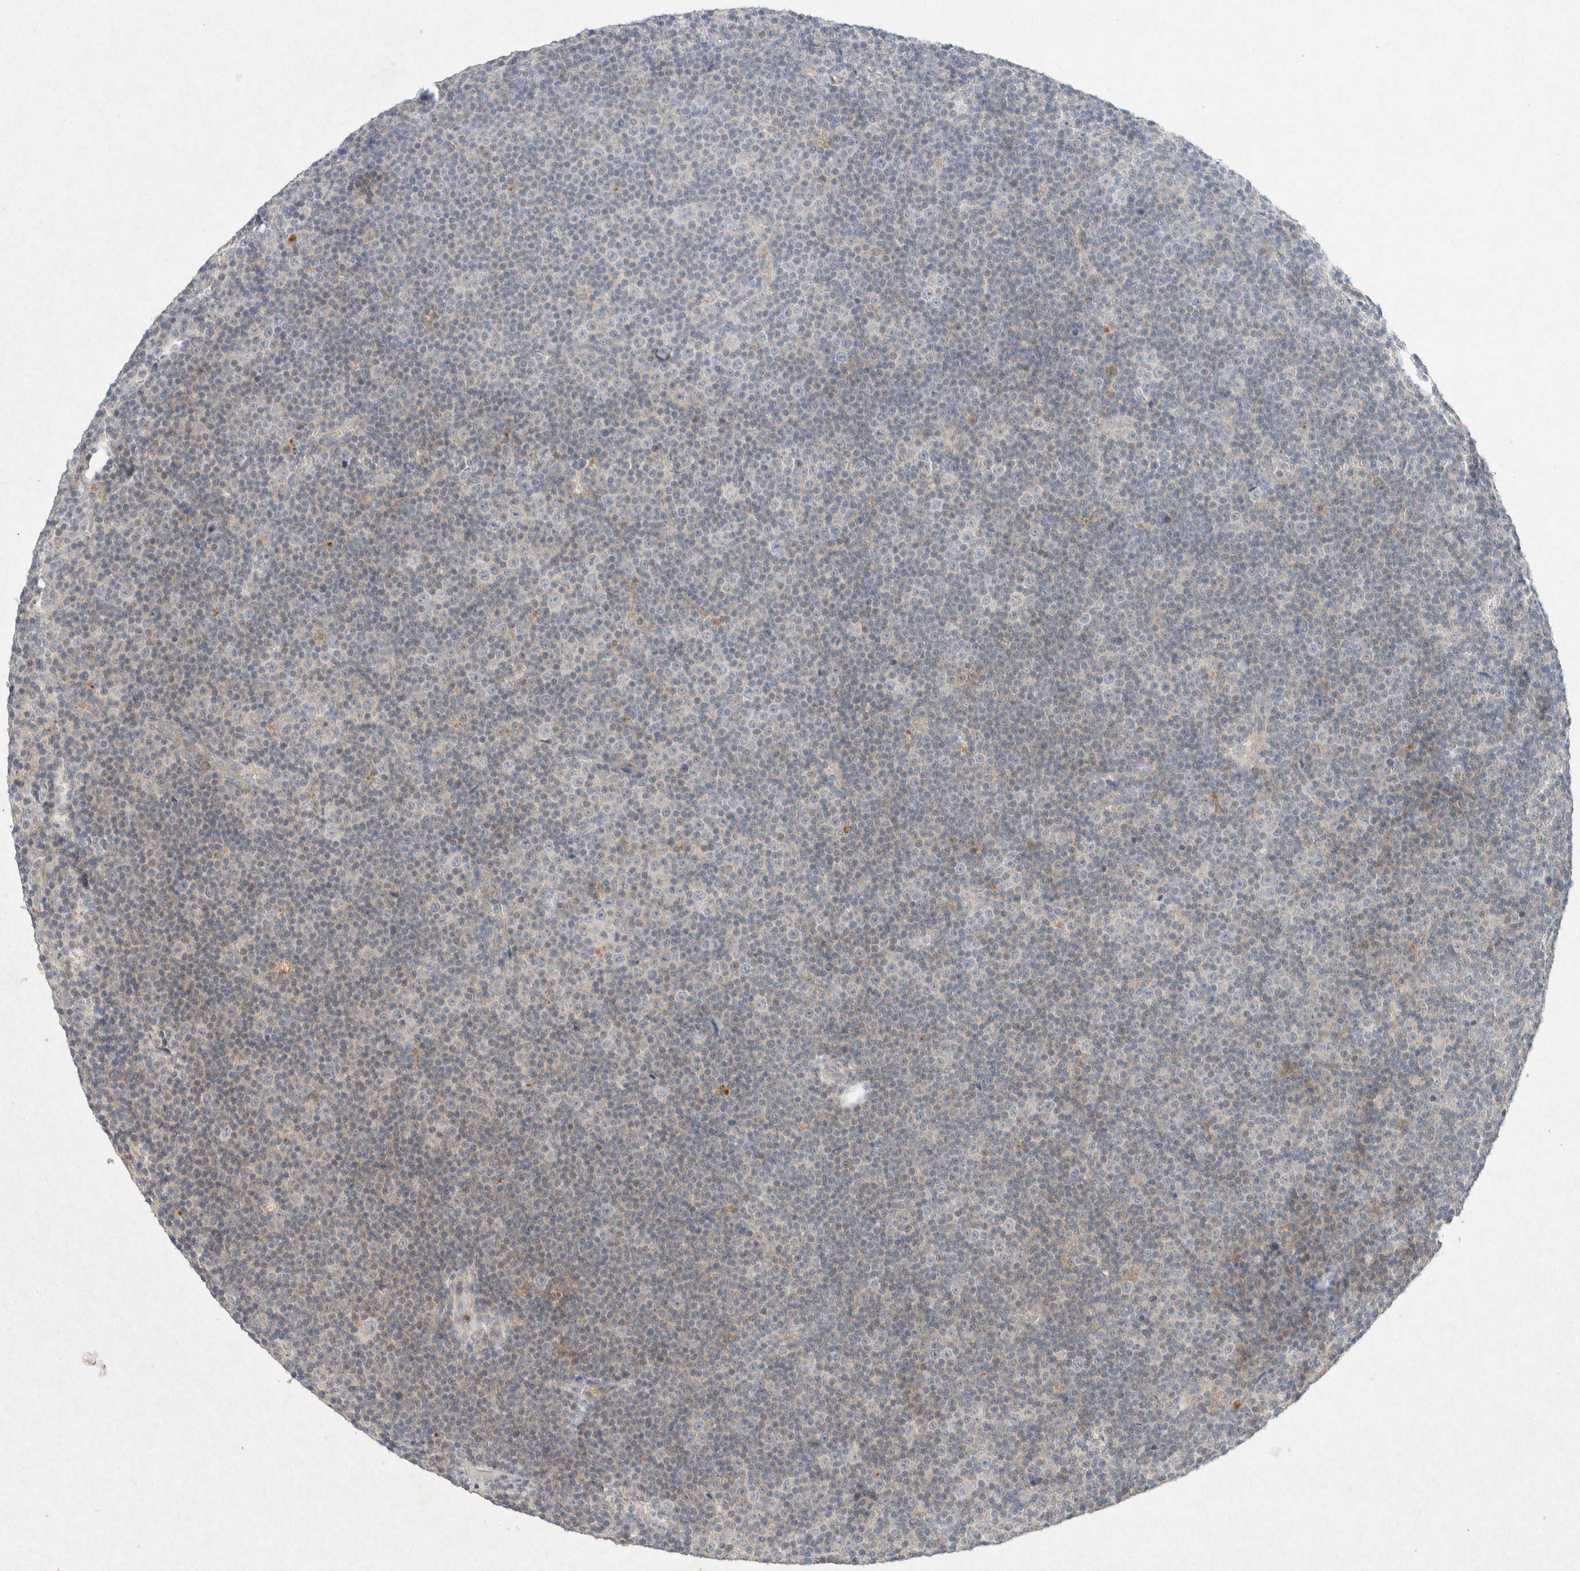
{"staining": {"intensity": "negative", "quantity": "none", "location": "none"}, "tissue": "lymphoma", "cell_type": "Tumor cells", "image_type": "cancer", "snomed": [{"axis": "morphology", "description": "Malignant lymphoma, non-Hodgkin's type, Low grade"}, {"axis": "topography", "description": "Lymph node"}], "caption": "Tumor cells show no significant staining in low-grade malignant lymphoma, non-Hodgkin's type.", "gene": "GNAI1", "patient": {"sex": "female", "age": 67}}